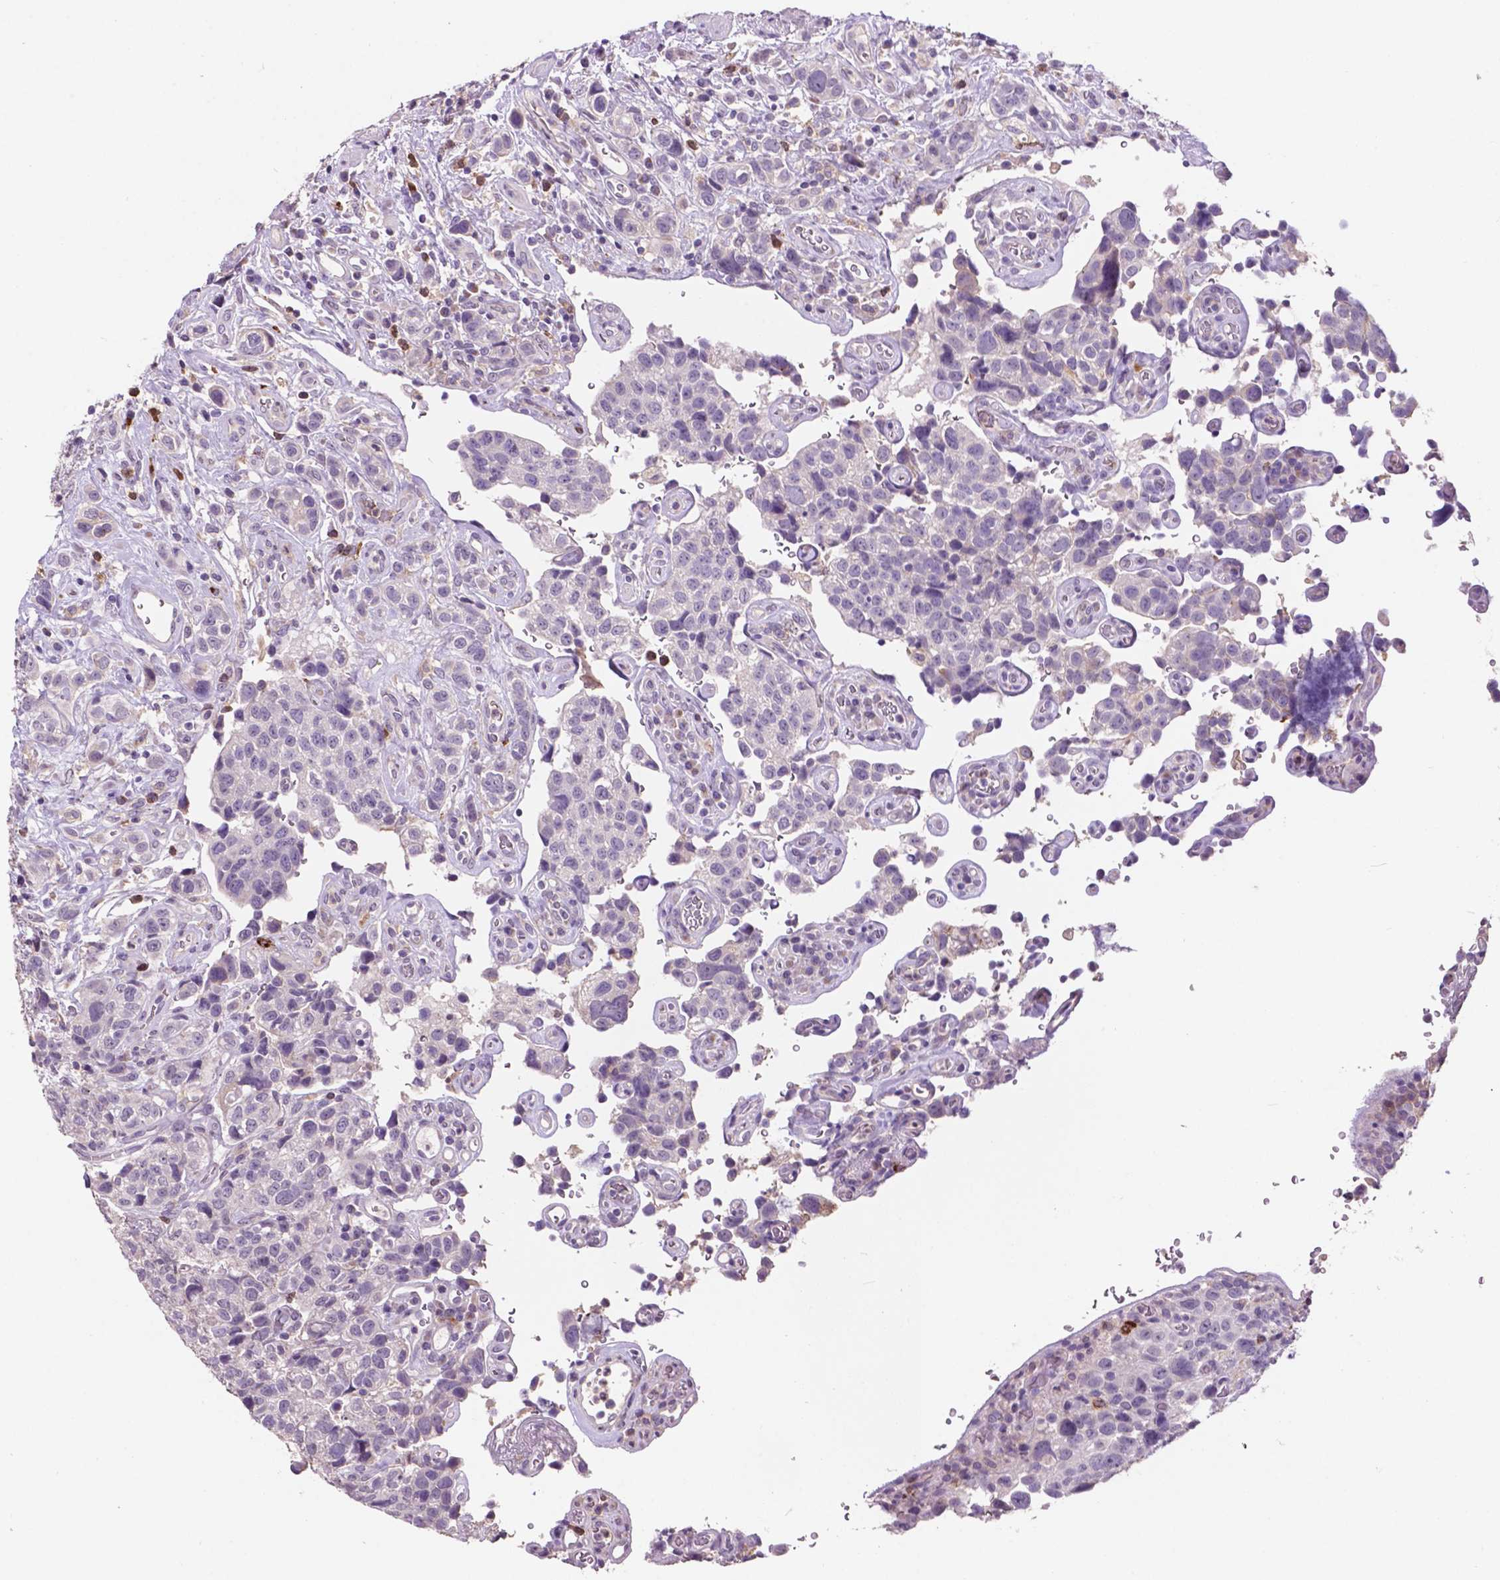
{"staining": {"intensity": "negative", "quantity": "none", "location": "none"}, "tissue": "urothelial cancer", "cell_type": "Tumor cells", "image_type": "cancer", "snomed": [{"axis": "morphology", "description": "Urothelial carcinoma, High grade"}, {"axis": "topography", "description": "Urinary bladder"}], "caption": "Immunohistochemistry (IHC) photomicrograph of neoplastic tissue: human urothelial cancer stained with DAB displays no significant protein positivity in tumor cells.", "gene": "PLSCR1", "patient": {"sex": "female", "age": 58}}